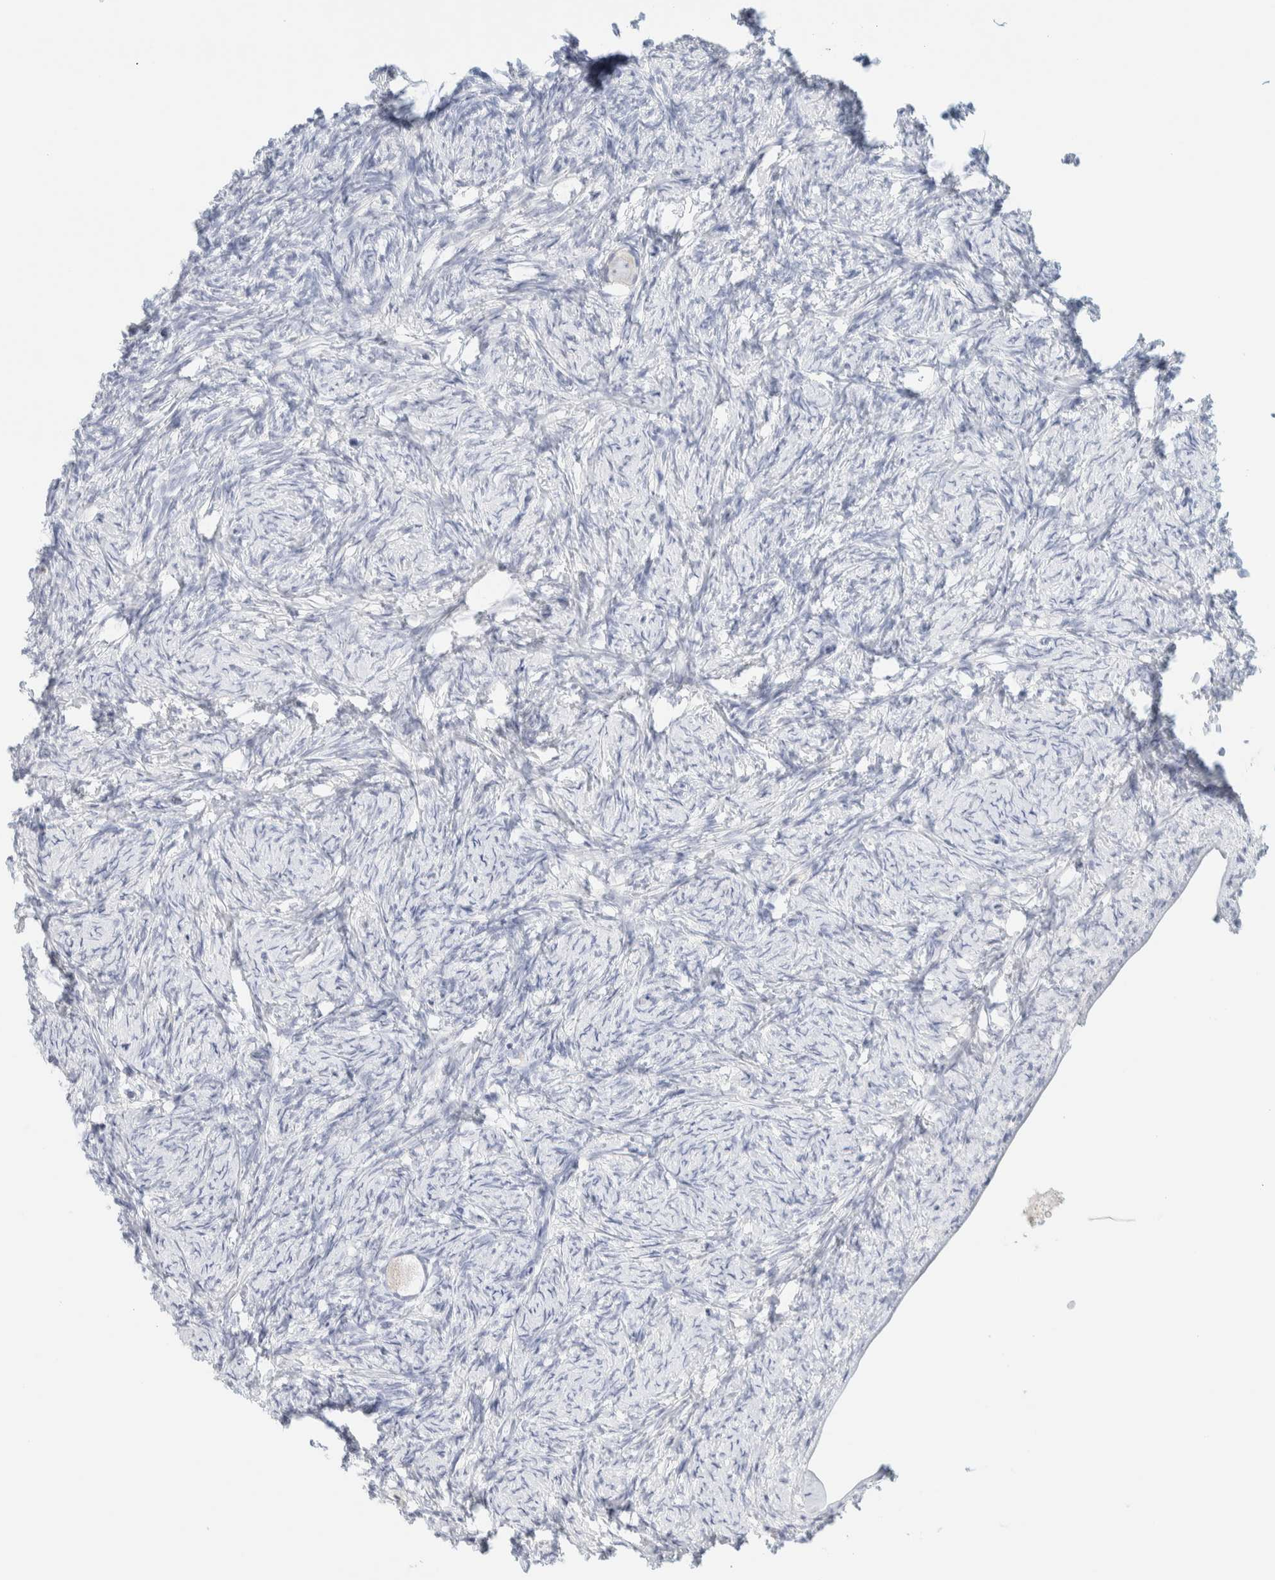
{"staining": {"intensity": "negative", "quantity": "none", "location": "none"}, "tissue": "ovary", "cell_type": "Follicle cells", "image_type": "normal", "snomed": [{"axis": "morphology", "description": "Normal tissue, NOS"}, {"axis": "topography", "description": "Ovary"}], "caption": "A high-resolution image shows immunohistochemistry (IHC) staining of unremarkable ovary, which reveals no significant positivity in follicle cells.", "gene": "AFMID", "patient": {"sex": "female", "age": 34}}